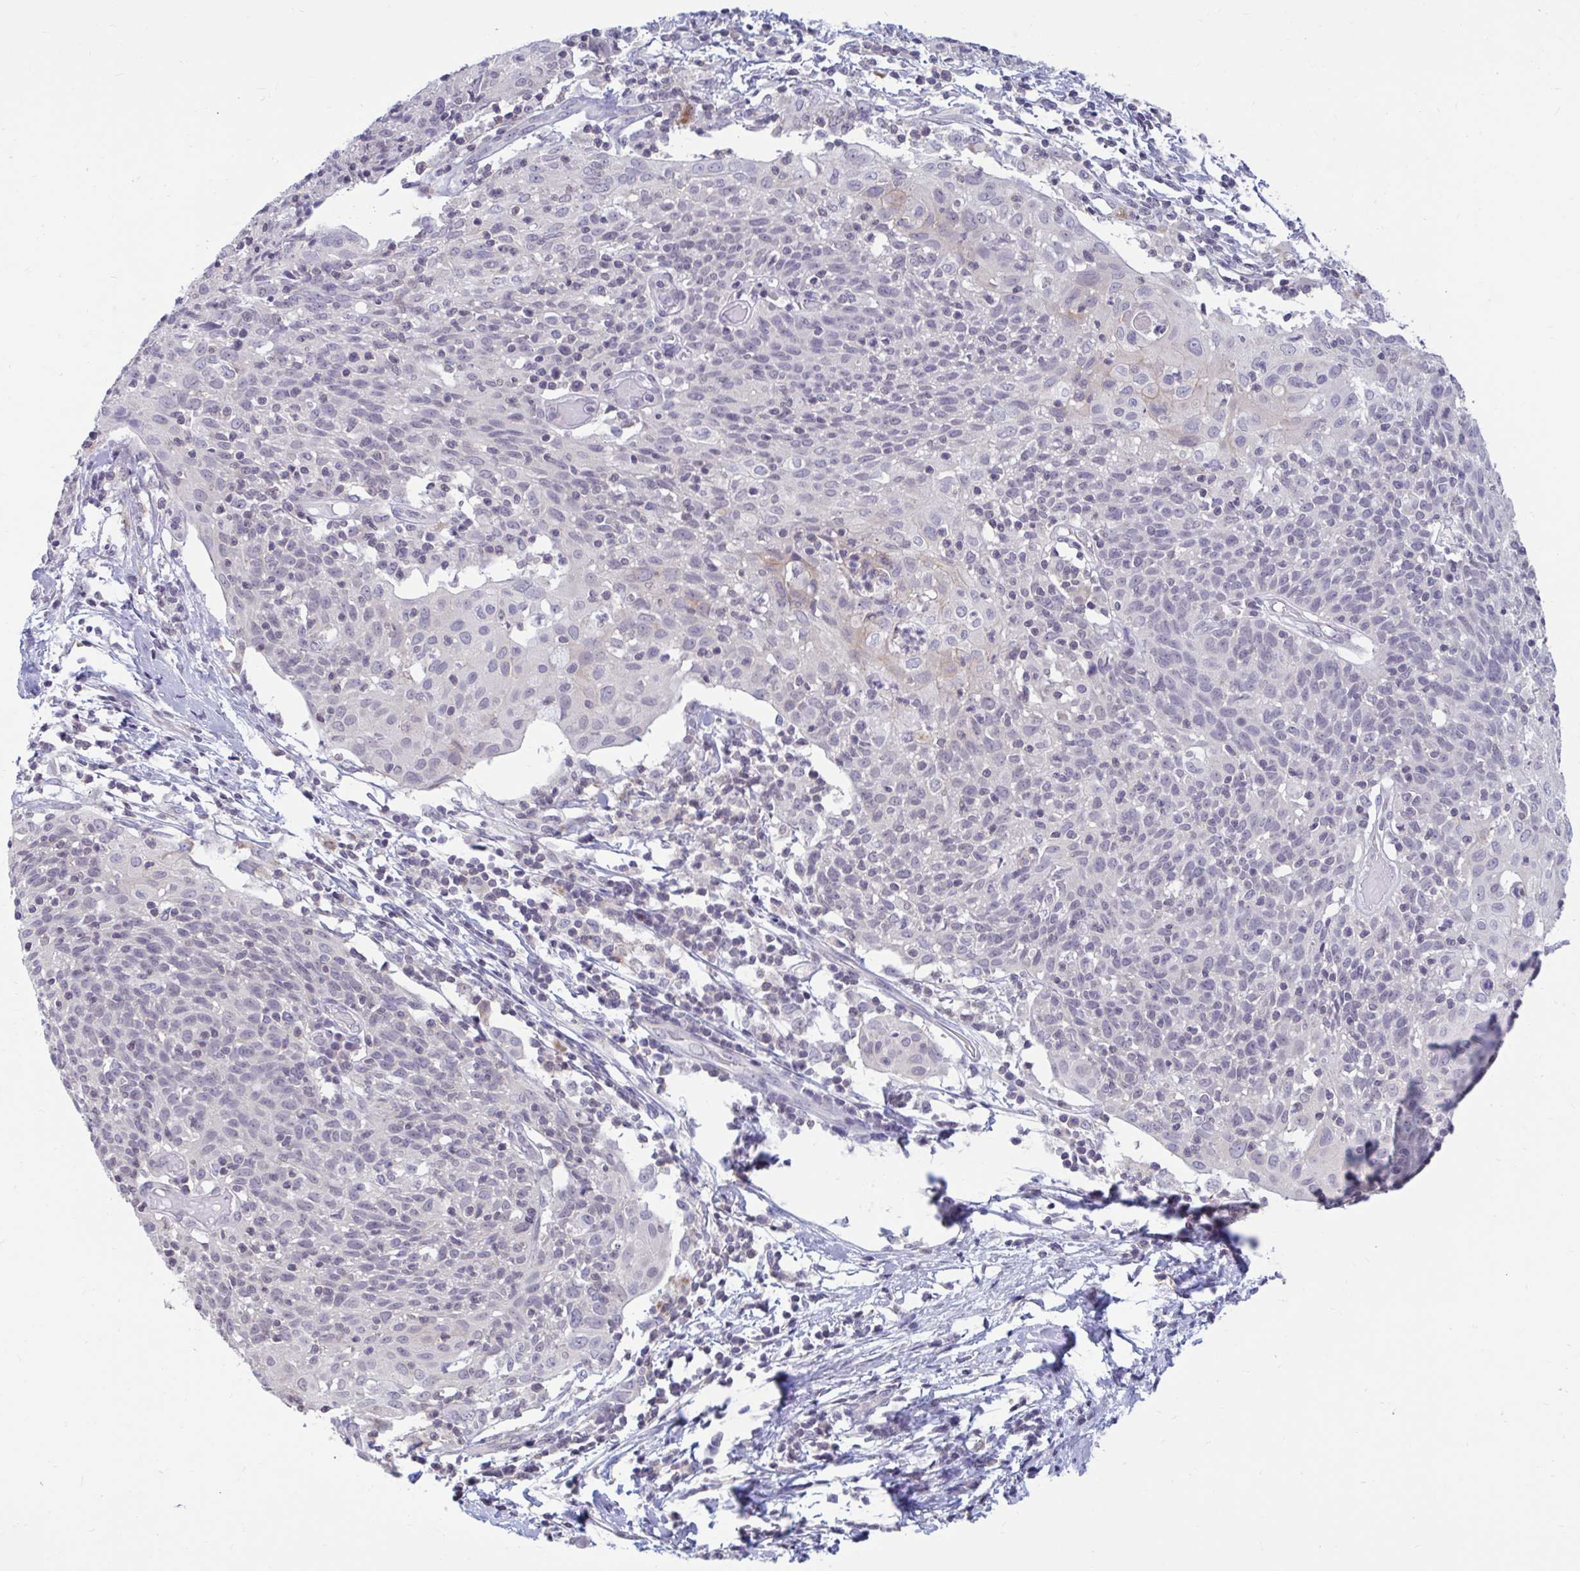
{"staining": {"intensity": "negative", "quantity": "none", "location": "none"}, "tissue": "cervical cancer", "cell_type": "Tumor cells", "image_type": "cancer", "snomed": [{"axis": "morphology", "description": "Squamous cell carcinoma, NOS"}, {"axis": "topography", "description": "Cervix"}], "caption": "IHC of human squamous cell carcinoma (cervical) displays no staining in tumor cells. (Immunohistochemistry, brightfield microscopy, high magnification).", "gene": "ARPP19", "patient": {"sex": "female", "age": 52}}